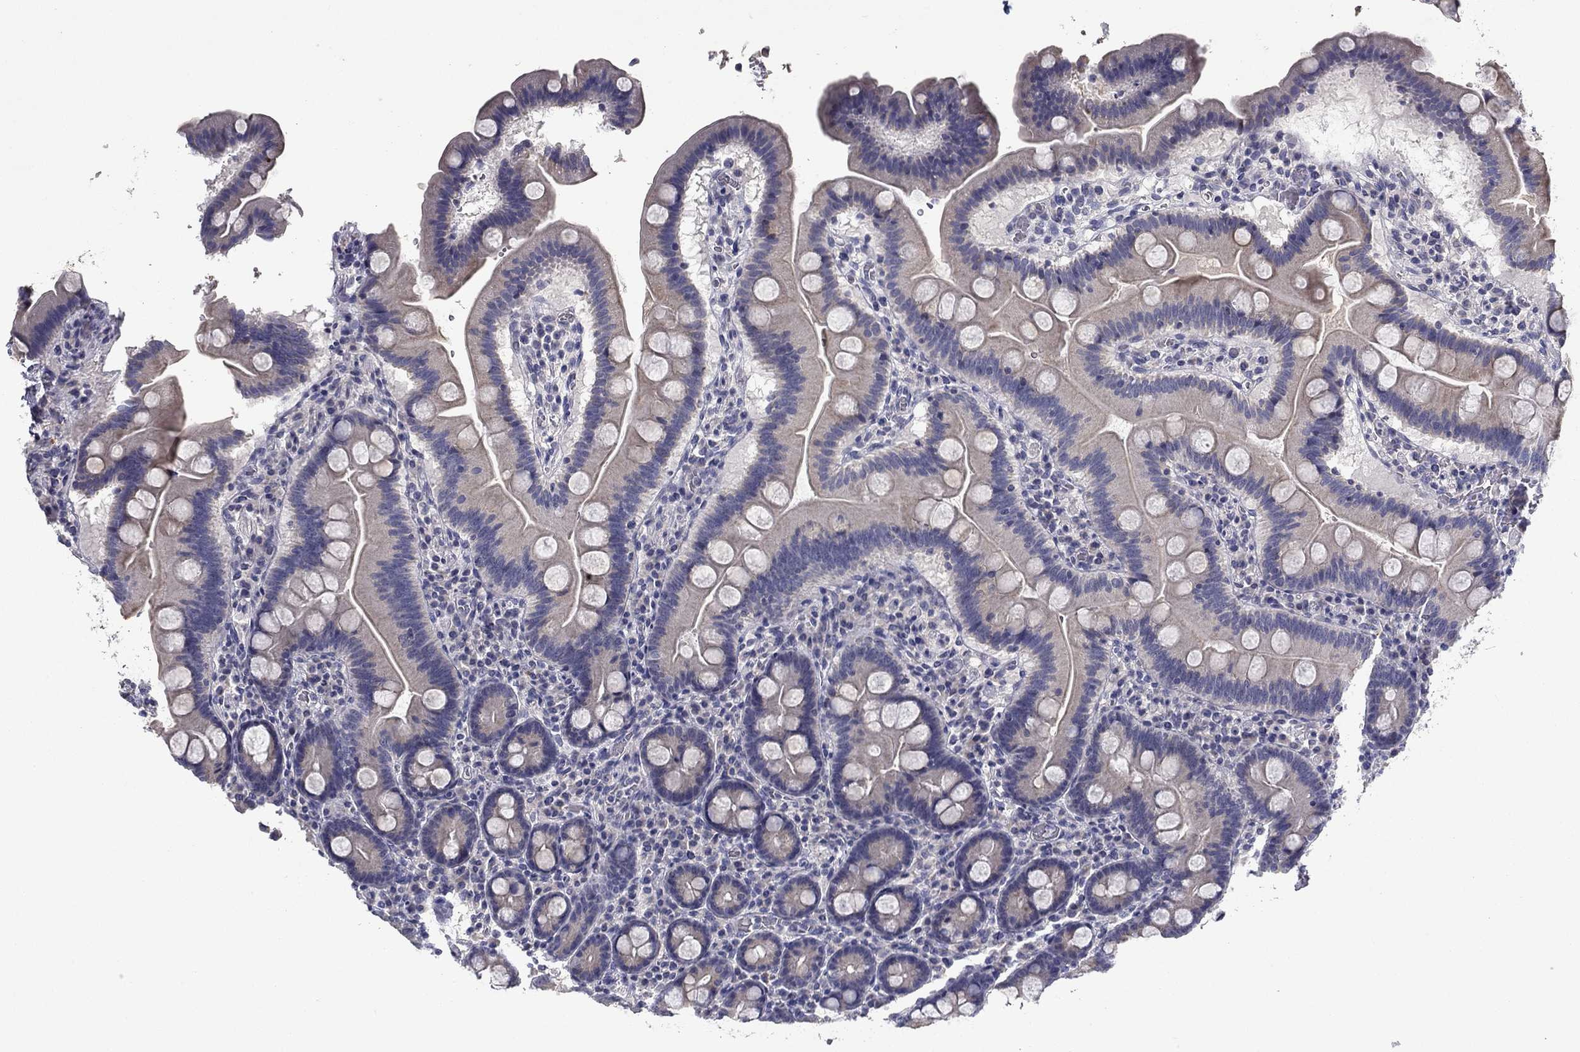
{"staining": {"intensity": "negative", "quantity": "none", "location": "none"}, "tissue": "duodenum", "cell_type": "Glandular cells", "image_type": "normal", "snomed": [{"axis": "morphology", "description": "Normal tissue, NOS"}, {"axis": "topography", "description": "Duodenum"}], "caption": "Glandular cells are negative for protein expression in benign human duodenum. The staining is performed using DAB brown chromogen with nuclei counter-stained in using hematoxylin.", "gene": "SPATA7", "patient": {"sex": "male", "age": 59}}